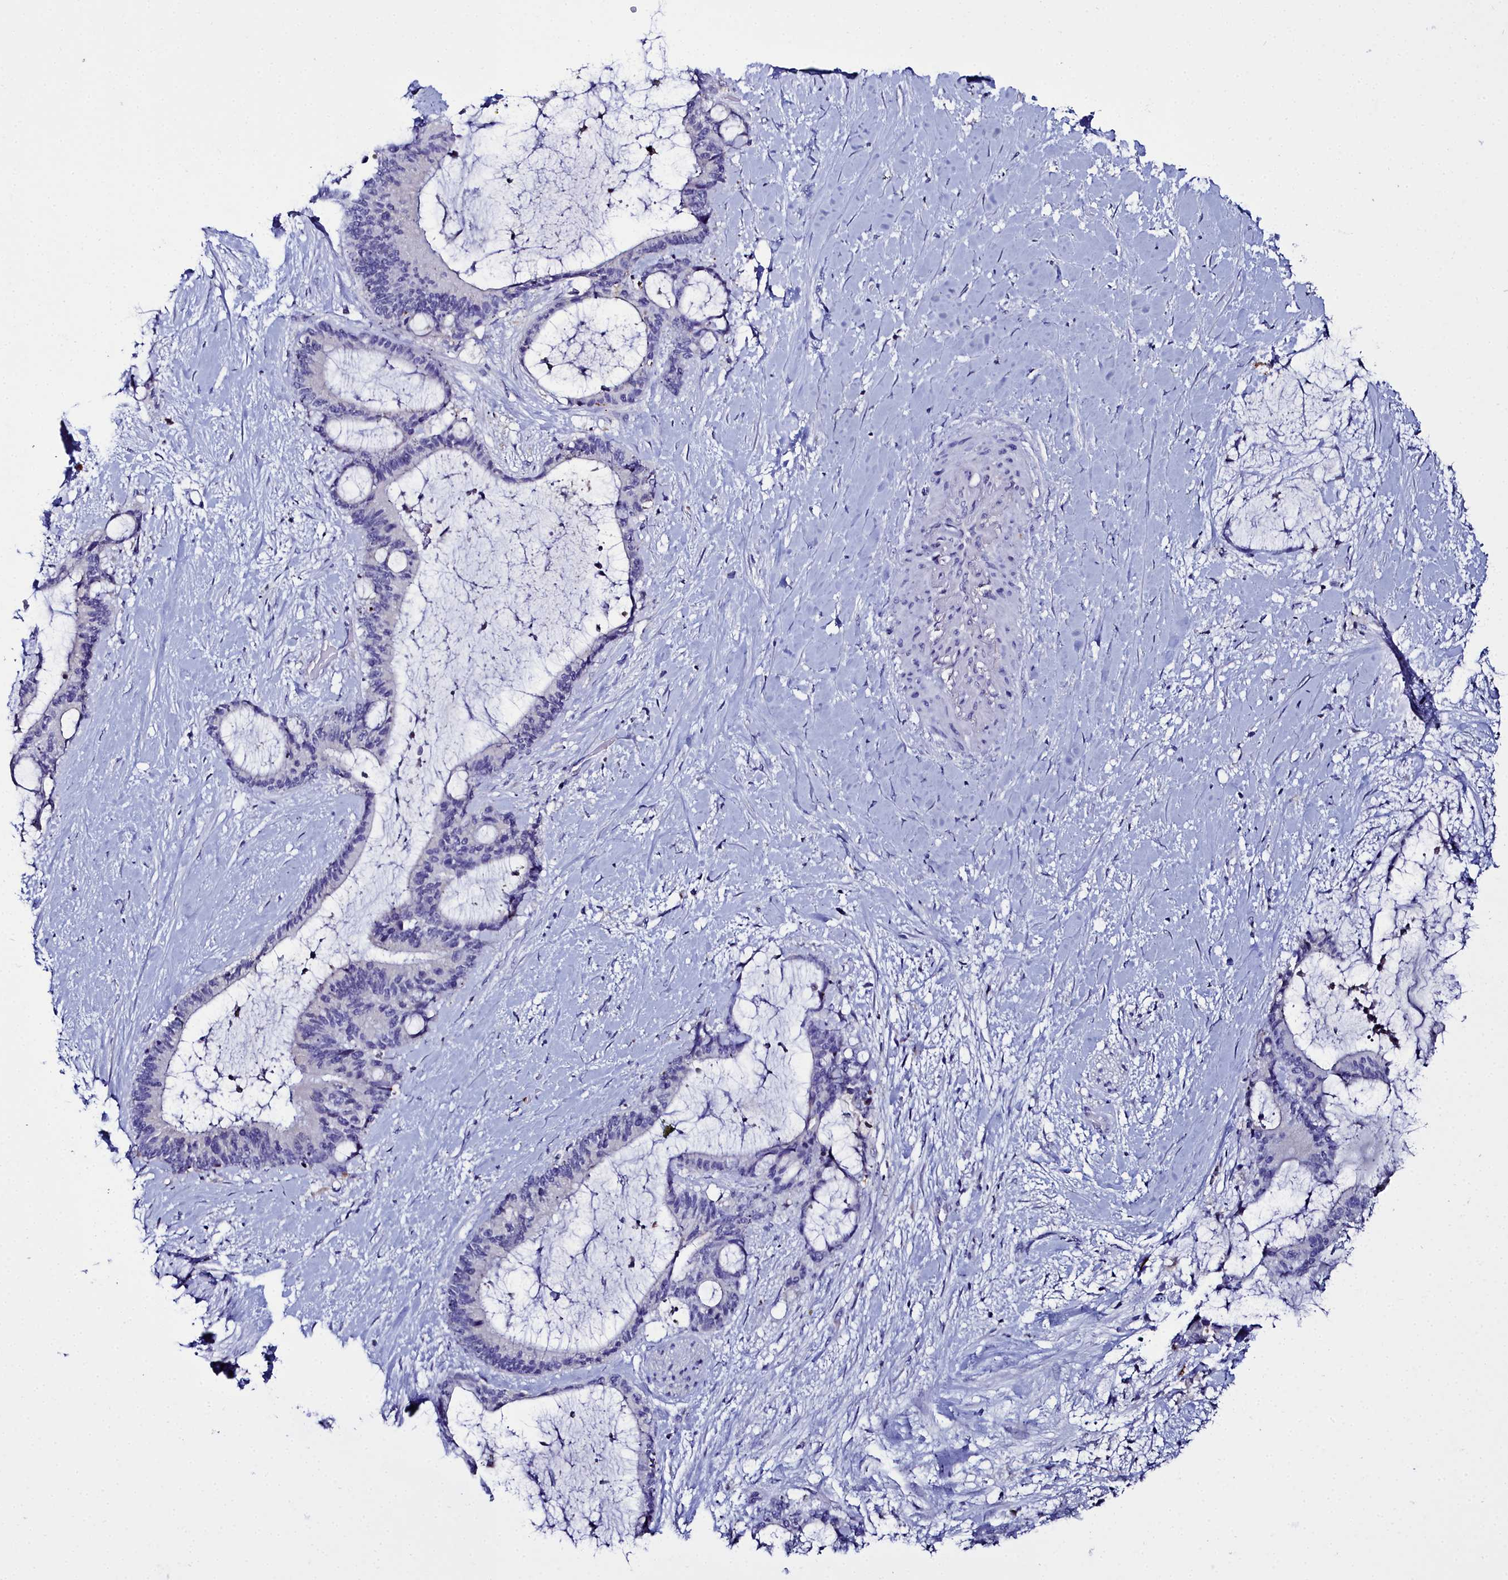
{"staining": {"intensity": "negative", "quantity": "none", "location": "none"}, "tissue": "liver cancer", "cell_type": "Tumor cells", "image_type": "cancer", "snomed": [{"axis": "morphology", "description": "Normal tissue, NOS"}, {"axis": "morphology", "description": "Cholangiocarcinoma"}, {"axis": "topography", "description": "Liver"}, {"axis": "topography", "description": "Peripheral nerve tissue"}], "caption": "DAB (3,3'-diaminobenzidine) immunohistochemical staining of liver cancer demonstrates no significant staining in tumor cells. (Stains: DAB (3,3'-diaminobenzidine) immunohistochemistry with hematoxylin counter stain, Microscopy: brightfield microscopy at high magnification).", "gene": "ELAPOR2", "patient": {"sex": "female", "age": 73}}